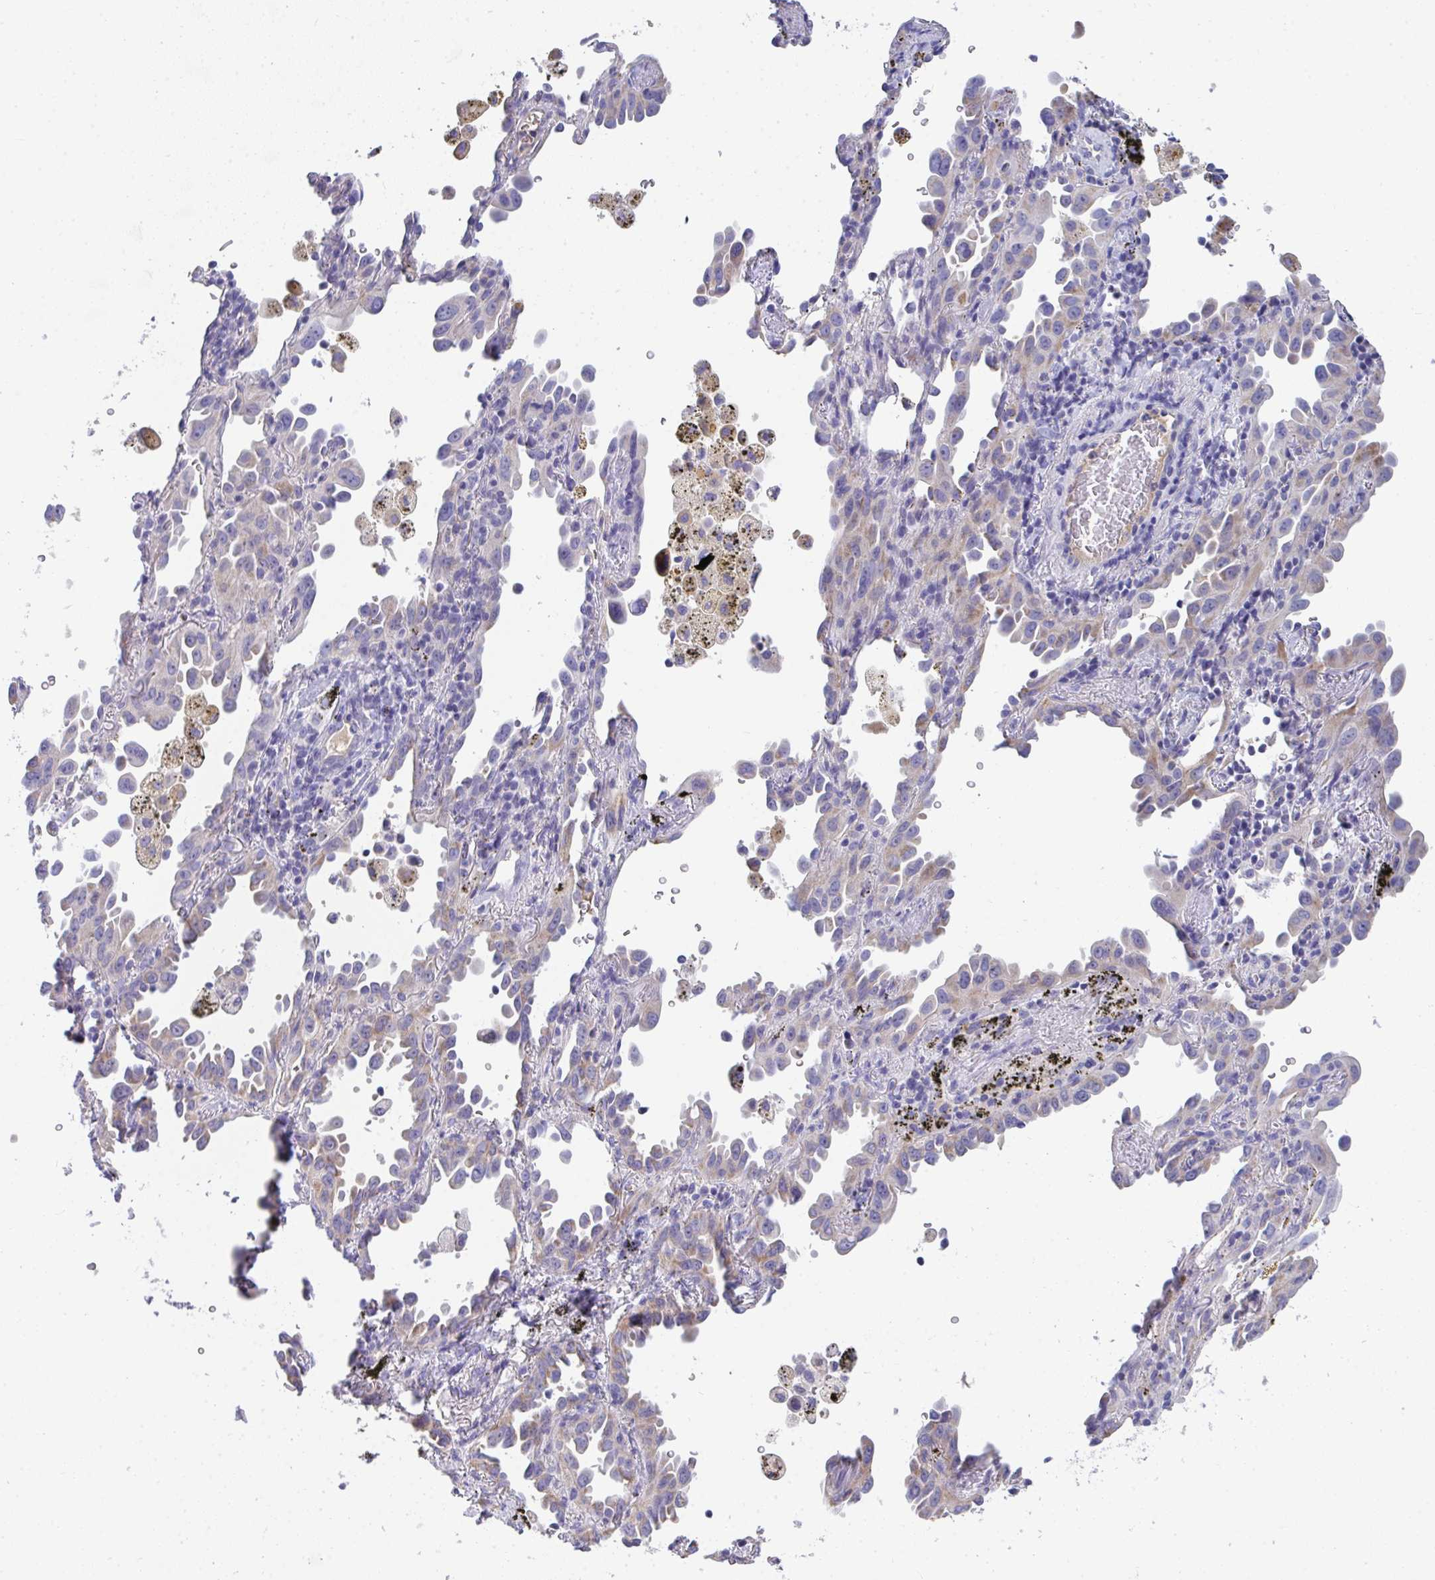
{"staining": {"intensity": "weak", "quantity": "25%-75%", "location": "cytoplasmic/membranous"}, "tissue": "lung cancer", "cell_type": "Tumor cells", "image_type": "cancer", "snomed": [{"axis": "morphology", "description": "Adenocarcinoma, NOS"}, {"axis": "topography", "description": "Lung"}], "caption": "An image of lung adenocarcinoma stained for a protein exhibits weak cytoplasmic/membranous brown staining in tumor cells. (IHC, brightfield microscopy, high magnification).", "gene": "COA5", "patient": {"sex": "male", "age": 68}}